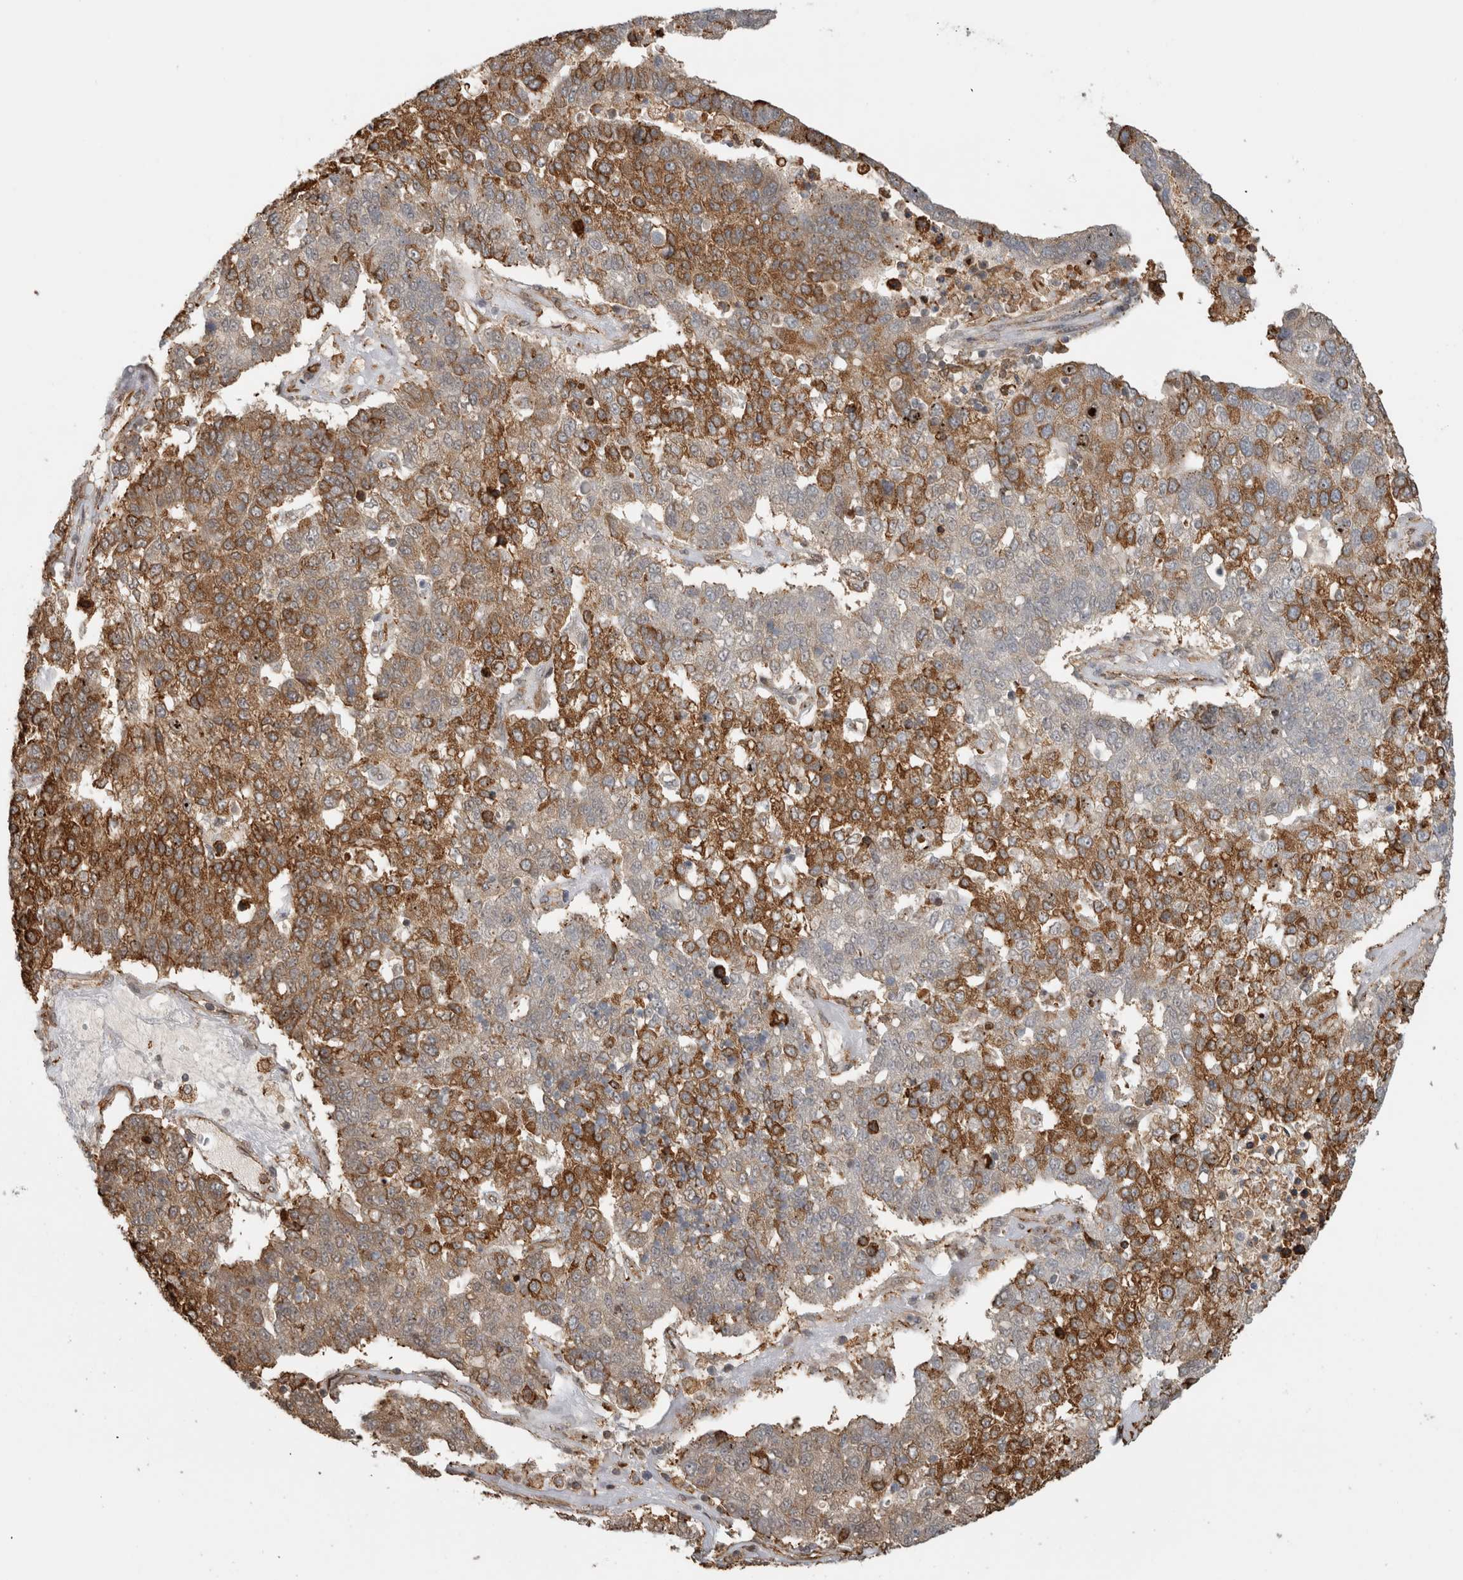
{"staining": {"intensity": "moderate", "quantity": ">75%", "location": "cytoplasmic/membranous"}, "tissue": "pancreatic cancer", "cell_type": "Tumor cells", "image_type": "cancer", "snomed": [{"axis": "morphology", "description": "Adenocarcinoma, NOS"}, {"axis": "topography", "description": "Pancreas"}], "caption": "Protein expression analysis of human pancreatic cancer (adenocarcinoma) reveals moderate cytoplasmic/membranous positivity in about >75% of tumor cells. The staining was performed using DAB (3,3'-diaminobenzidine), with brown indicating positive protein expression. Nuclei are stained blue with hematoxylin.", "gene": "MS4A7", "patient": {"sex": "female", "age": 61}}